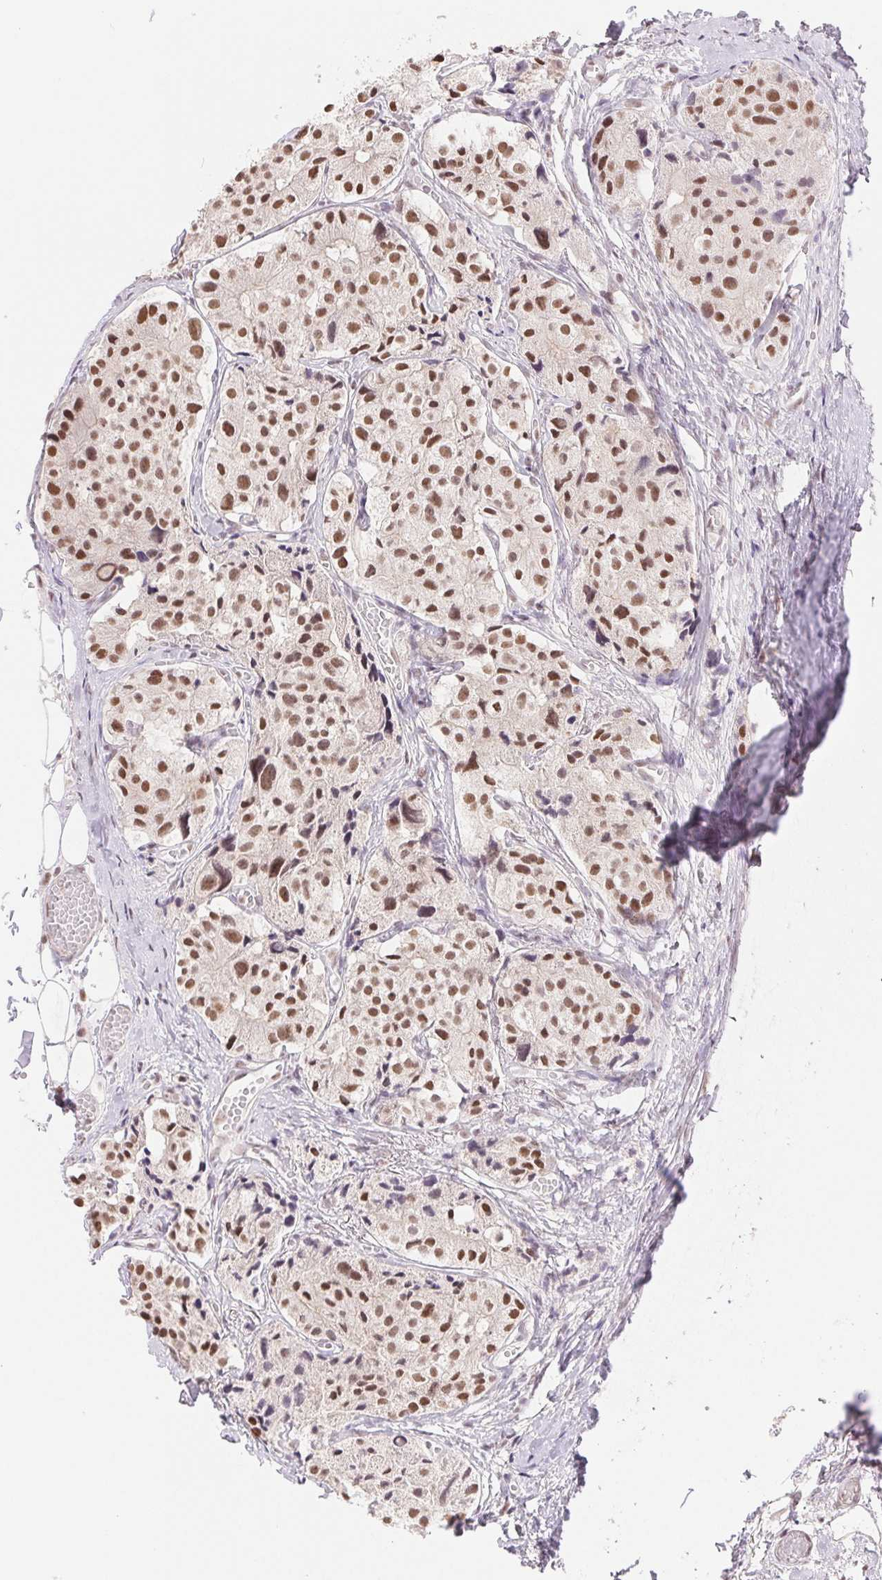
{"staining": {"intensity": "moderate", "quantity": ">75%", "location": "nuclear"}, "tissue": "carcinoid", "cell_type": "Tumor cells", "image_type": "cancer", "snomed": [{"axis": "morphology", "description": "Carcinoid, malignant, NOS"}, {"axis": "topography", "description": "Small intestine"}], "caption": "This micrograph exhibits immunohistochemistry staining of human carcinoid (malignant), with medium moderate nuclear expression in about >75% of tumor cells.", "gene": "RPRD1B", "patient": {"sex": "female", "age": 65}}